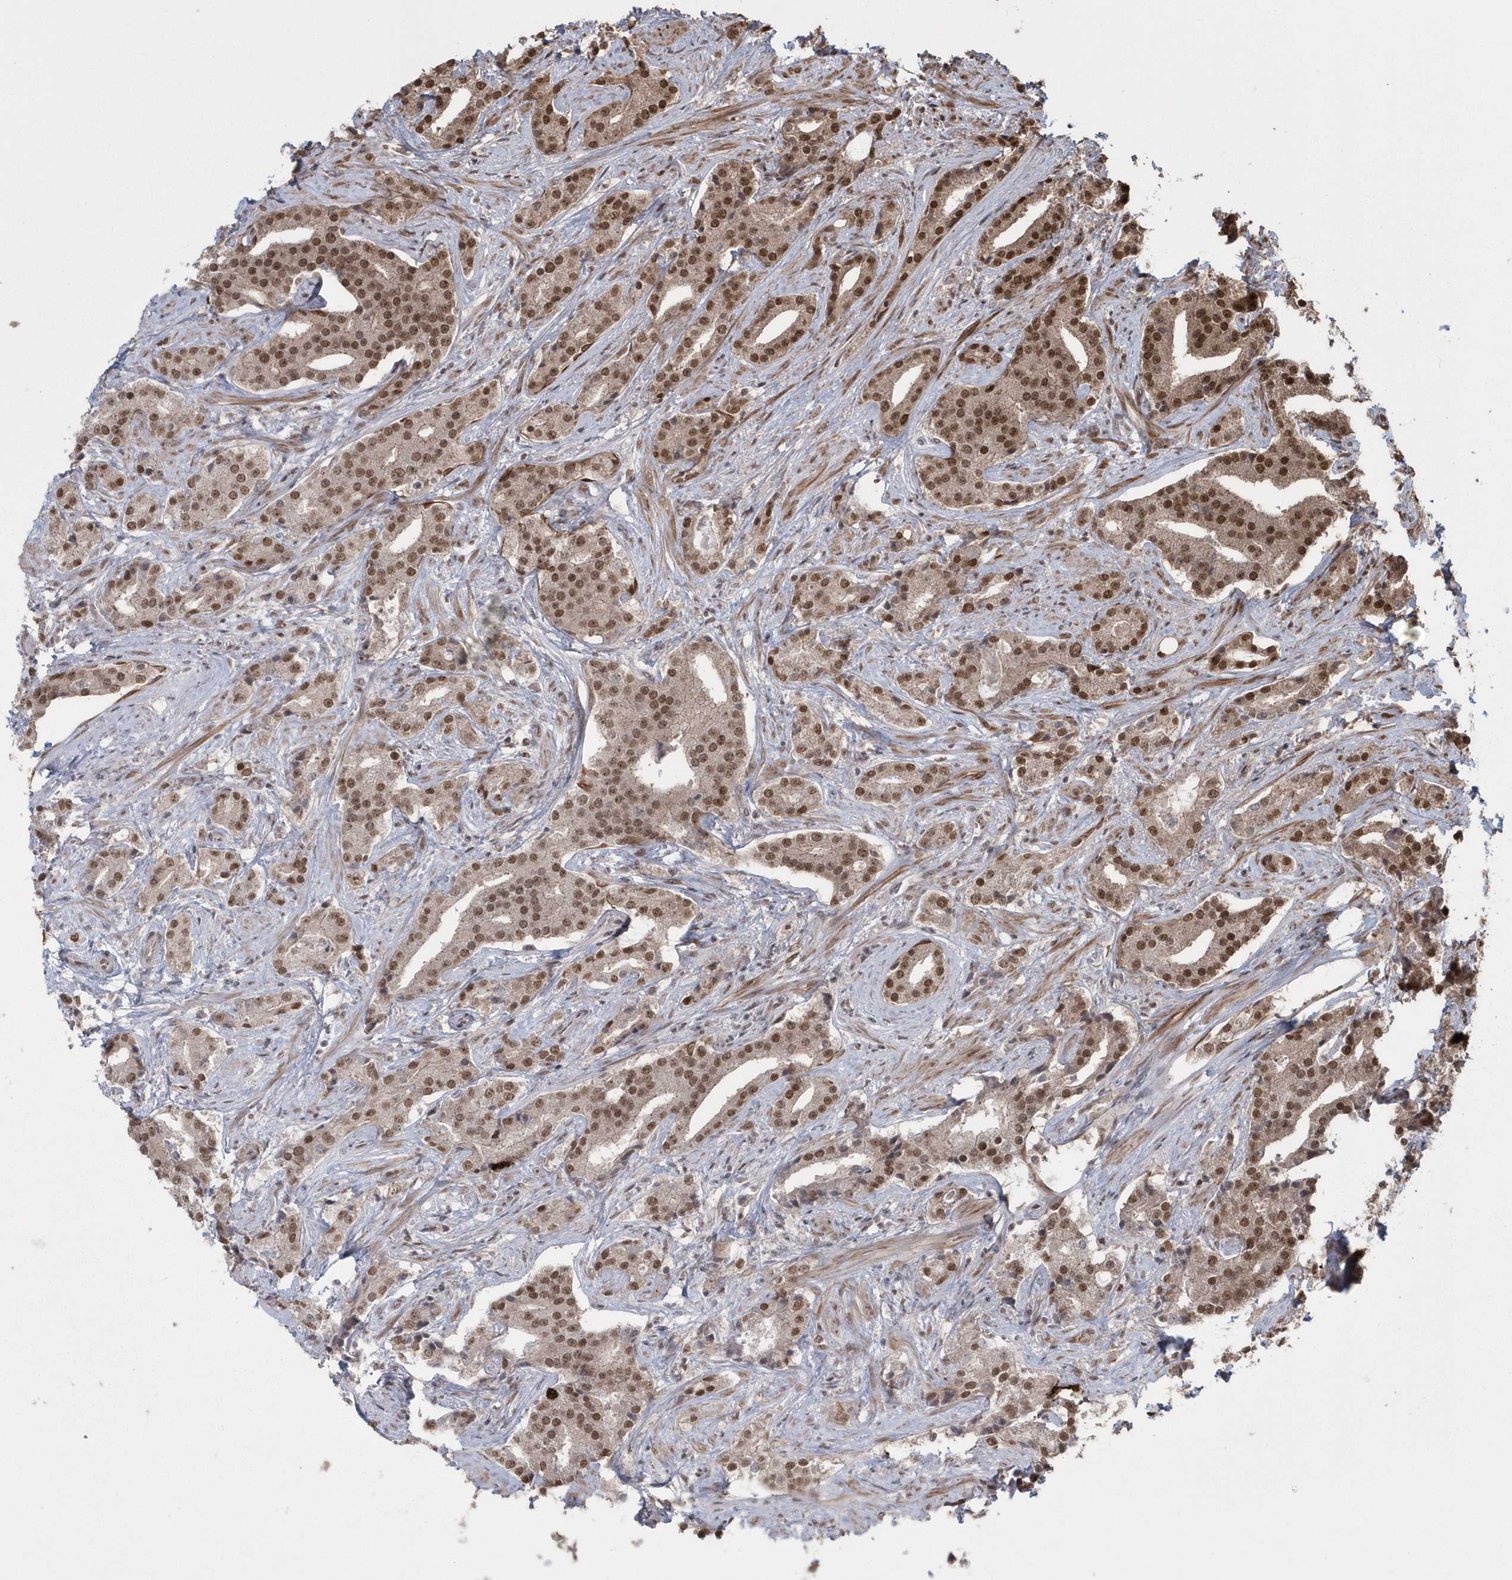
{"staining": {"intensity": "moderate", "quantity": ">75%", "location": "nuclear"}, "tissue": "prostate cancer", "cell_type": "Tumor cells", "image_type": "cancer", "snomed": [{"axis": "morphology", "description": "Adenocarcinoma, Low grade"}, {"axis": "topography", "description": "Prostate"}], "caption": "A medium amount of moderate nuclear positivity is appreciated in about >75% of tumor cells in prostate cancer (adenocarcinoma (low-grade)) tissue. The staining was performed using DAB to visualize the protein expression in brown, while the nuclei were stained in blue with hematoxylin (Magnification: 20x).", "gene": "EPB41L4A", "patient": {"sex": "male", "age": 67}}